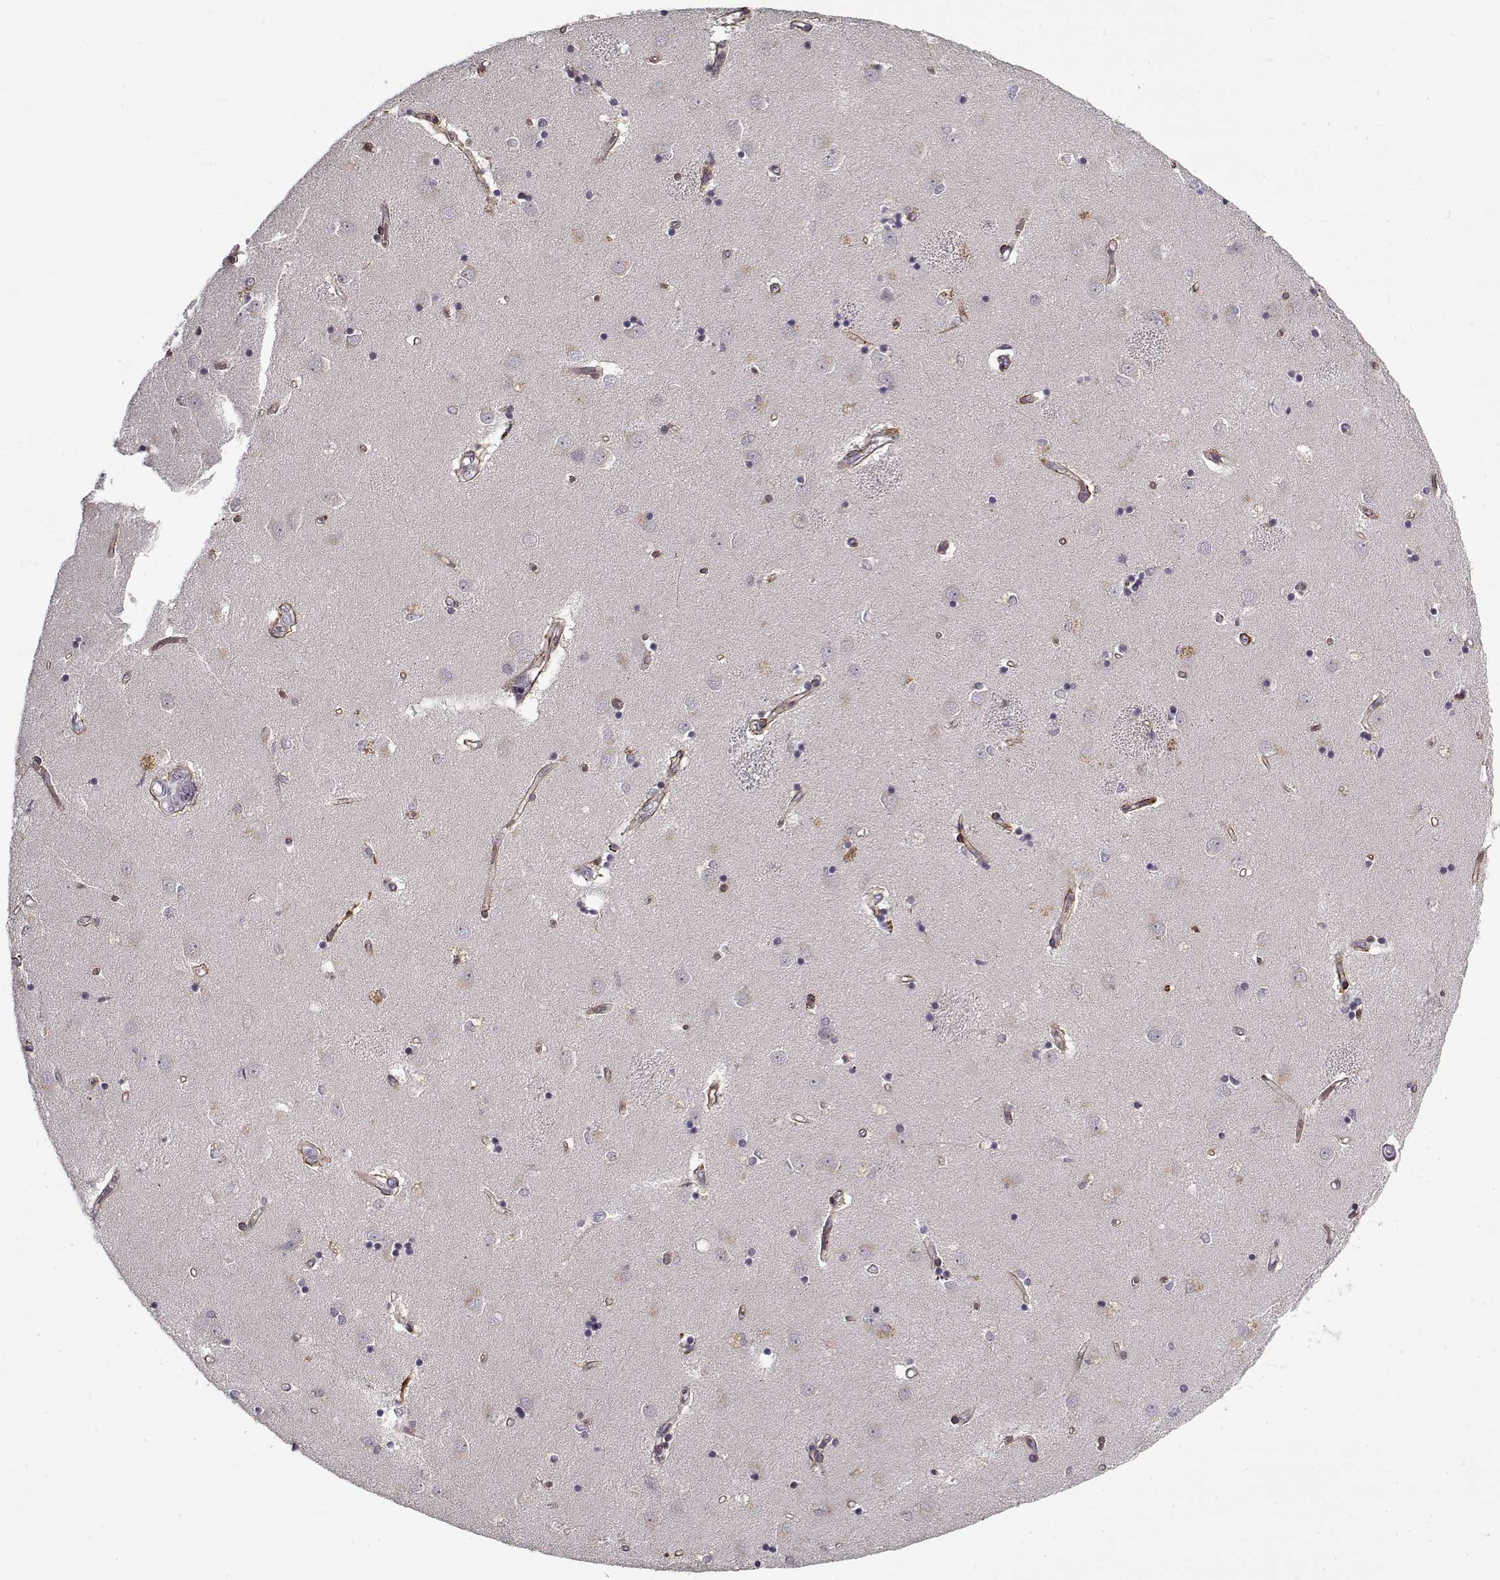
{"staining": {"intensity": "negative", "quantity": "none", "location": "none"}, "tissue": "caudate", "cell_type": "Glial cells", "image_type": "normal", "snomed": [{"axis": "morphology", "description": "Normal tissue, NOS"}, {"axis": "topography", "description": "Lateral ventricle wall"}], "caption": "The image exhibits no staining of glial cells in normal caudate.", "gene": "LAMA2", "patient": {"sex": "male", "age": 54}}